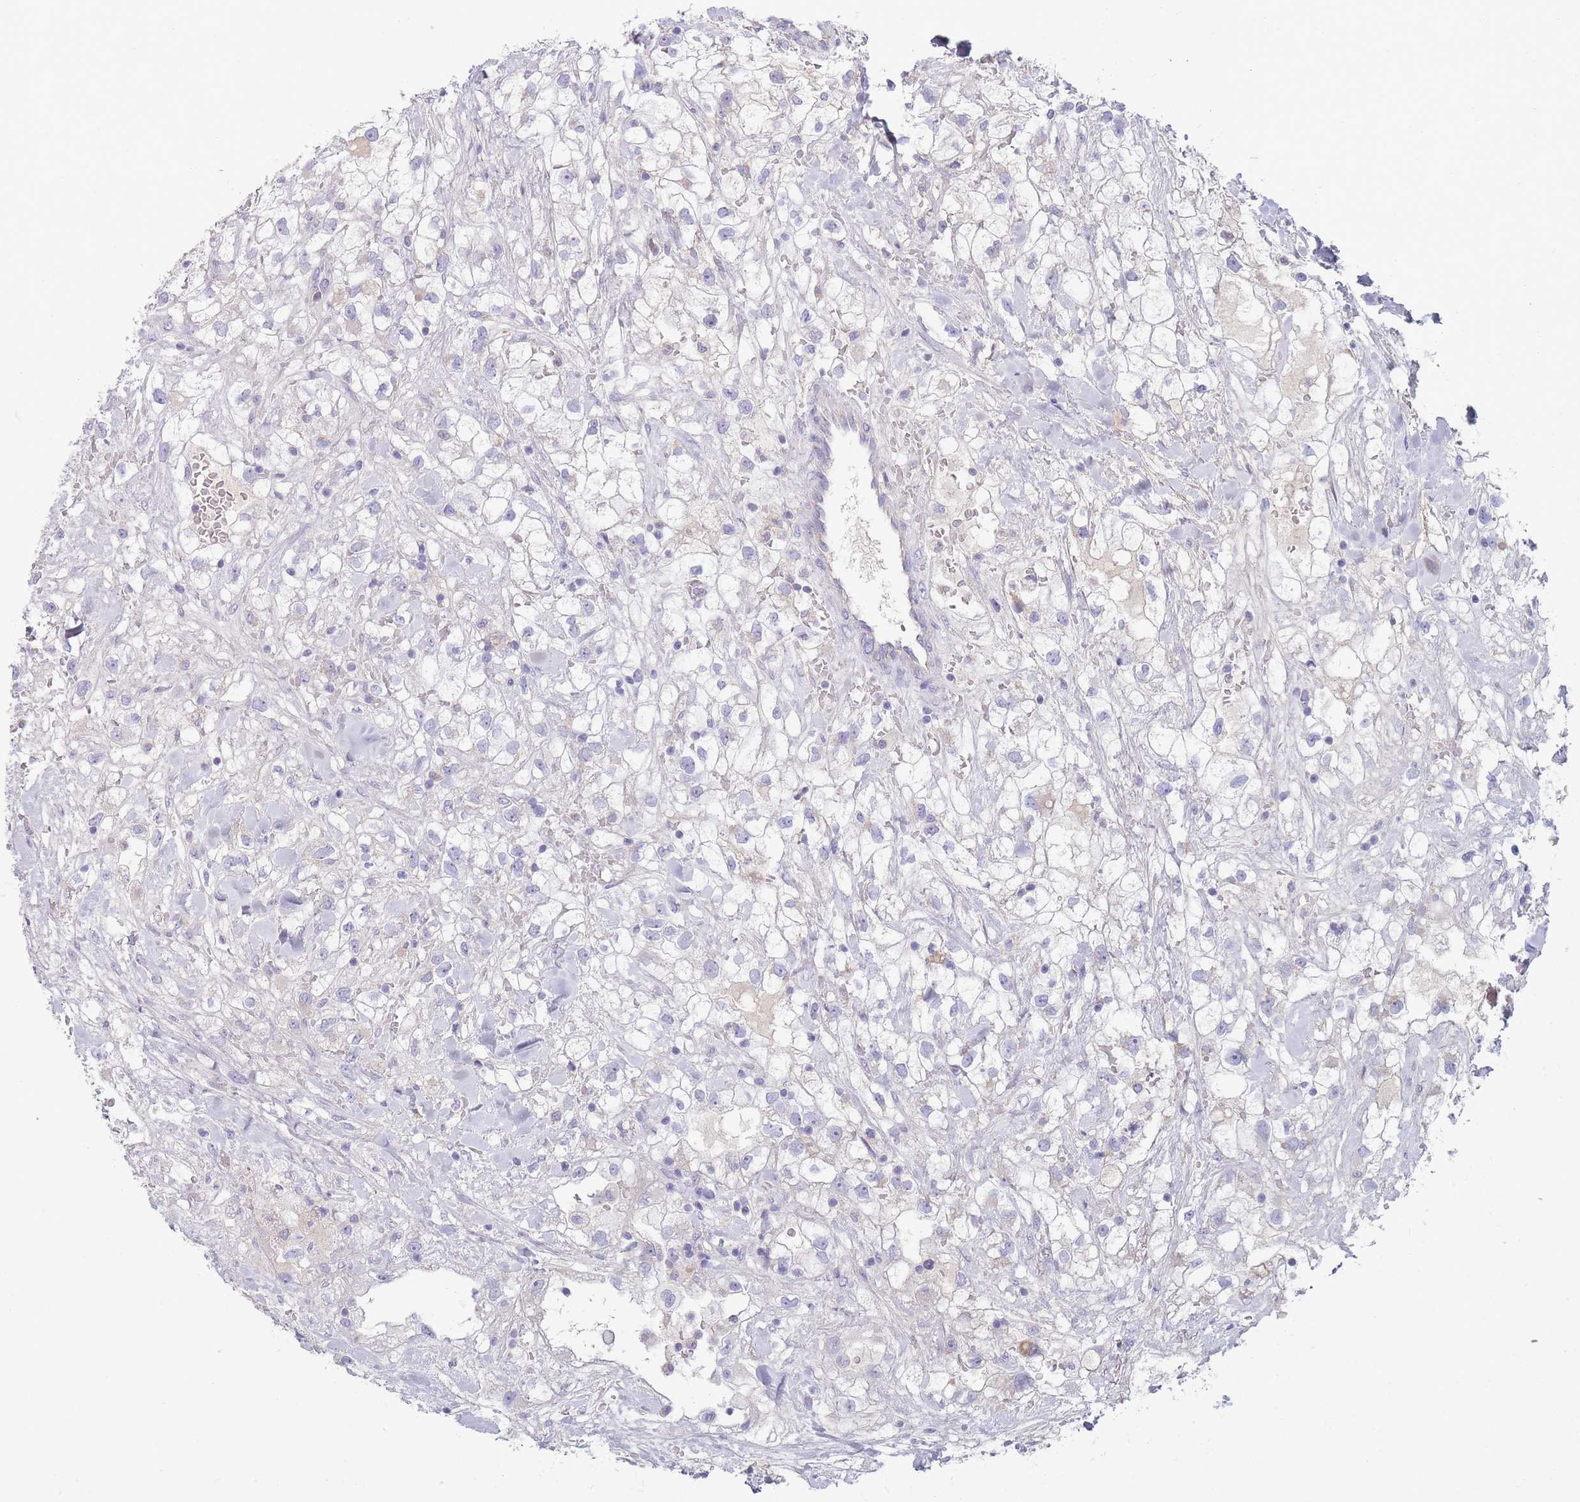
{"staining": {"intensity": "negative", "quantity": "none", "location": "none"}, "tissue": "renal cancer", "cell_type": "Tumor cells", "image_type": "cancer", "snomed": [{"axis": "morphology", "description": "Adenocarcinoma, NOS"}, {"axis": "topography", "description": "Kidney"}], "caption": "A photomicrograph of human adenocarcinoma (renal) is negative for staining in tumor cells.", "gene": "MRPS14", "patient": {"sex": "male", "age": 59}}